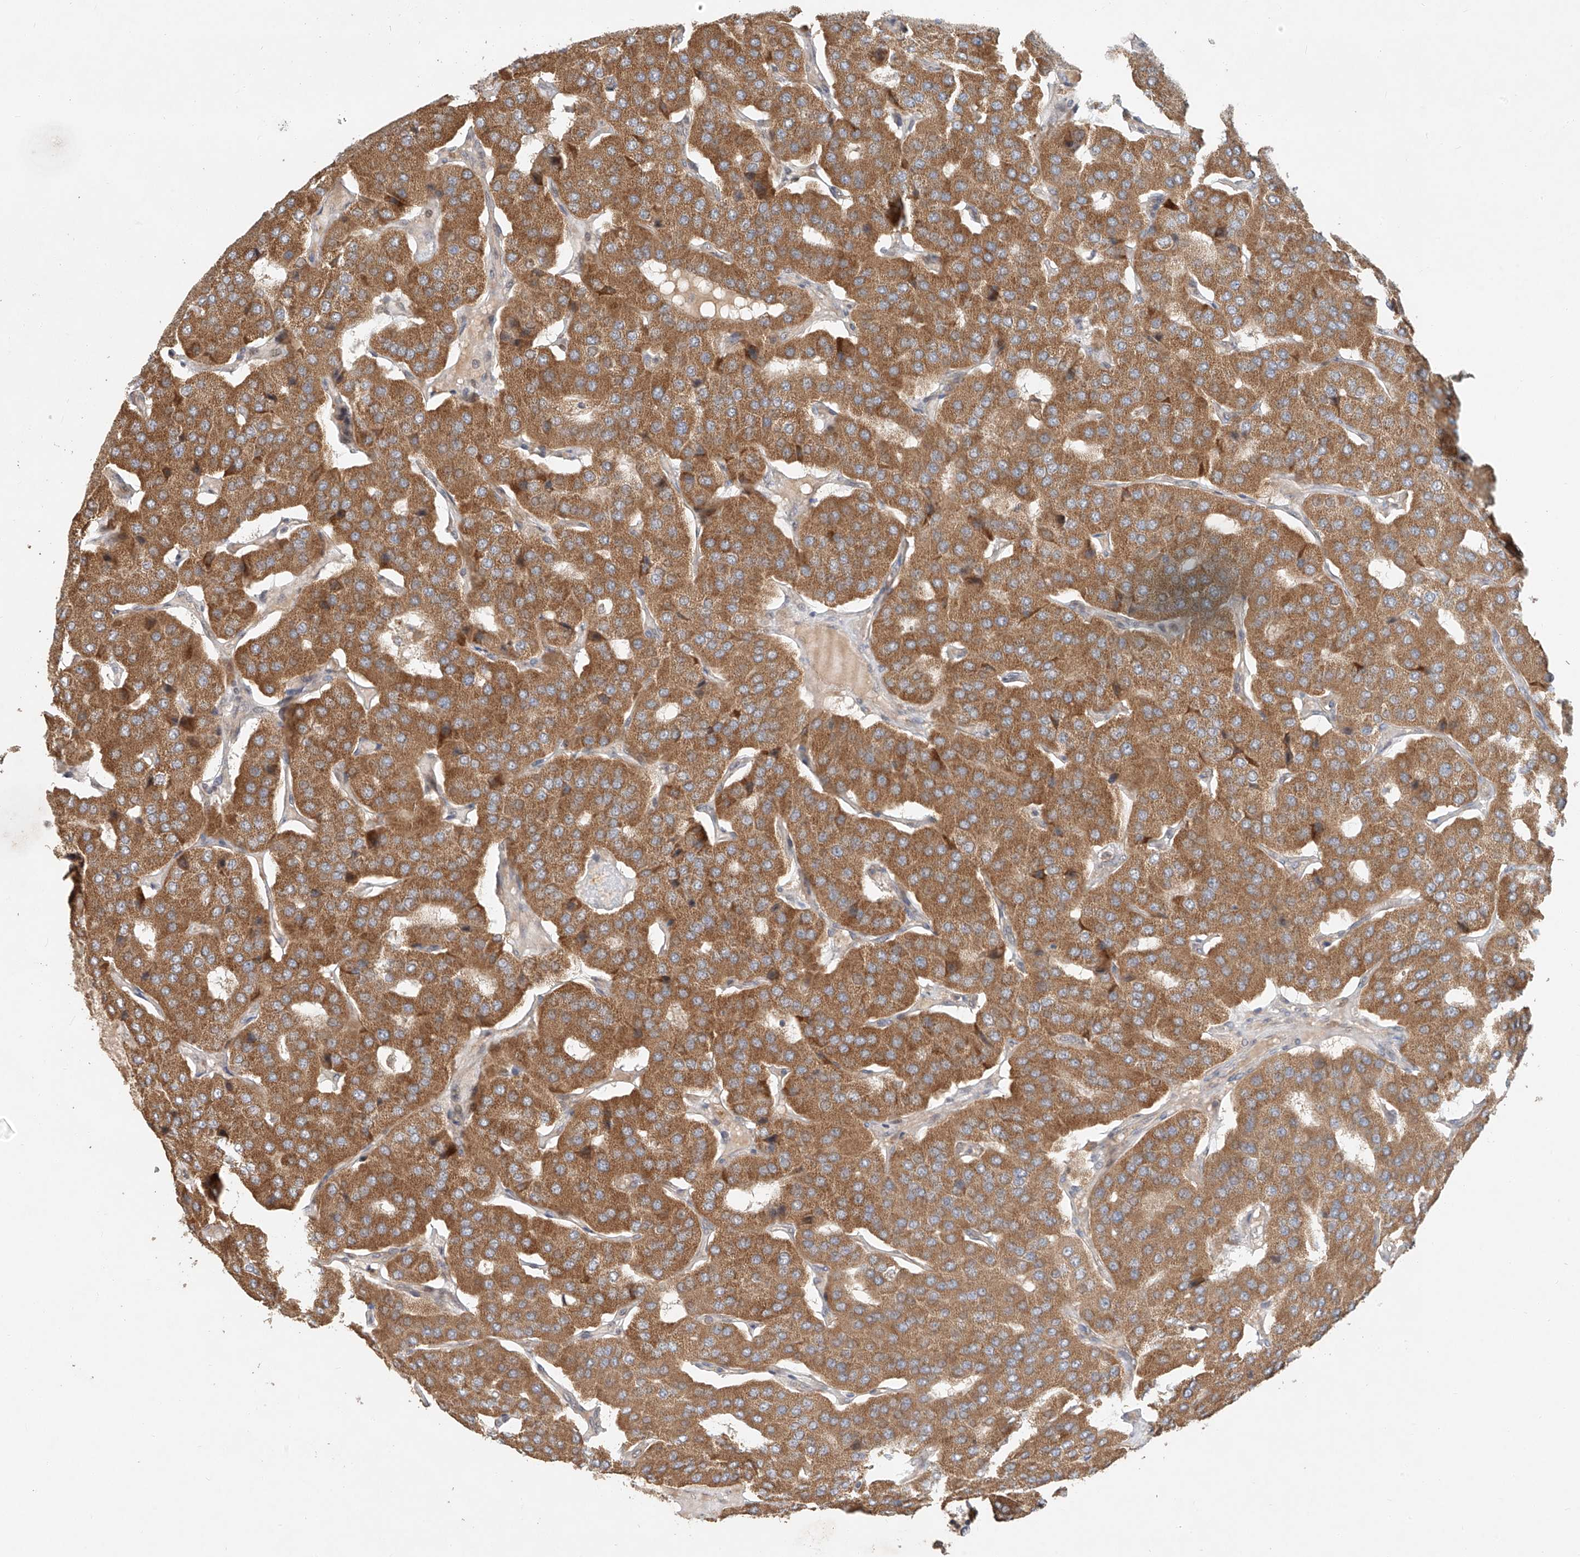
{"staining": {"intensity": "moderate", "quantity": ">75%", "location": "cytoplasmic/membranous"}, "tissue": "parathyroid gland", "cell_type": "Glandular cells", "image_type": "normal", "snomed": [{"axis": "morphology", "description": "Normal tissue, NOS"}, {"axis": "morphology", "description": "Adenoma, NOS"}, {"axis": "topography", "description": "Parathyroid gland"}], "caption": "Immunohistochemistry photomicrograph of unremarkable human parathyroid gland stained for a protein (brown), which reveals medium levels of moderate cytoplasmic/membranous staining in about >75% of glandular cells.", "gene": "TMEM61", "patient": {"sex": "female", "age": 86}}